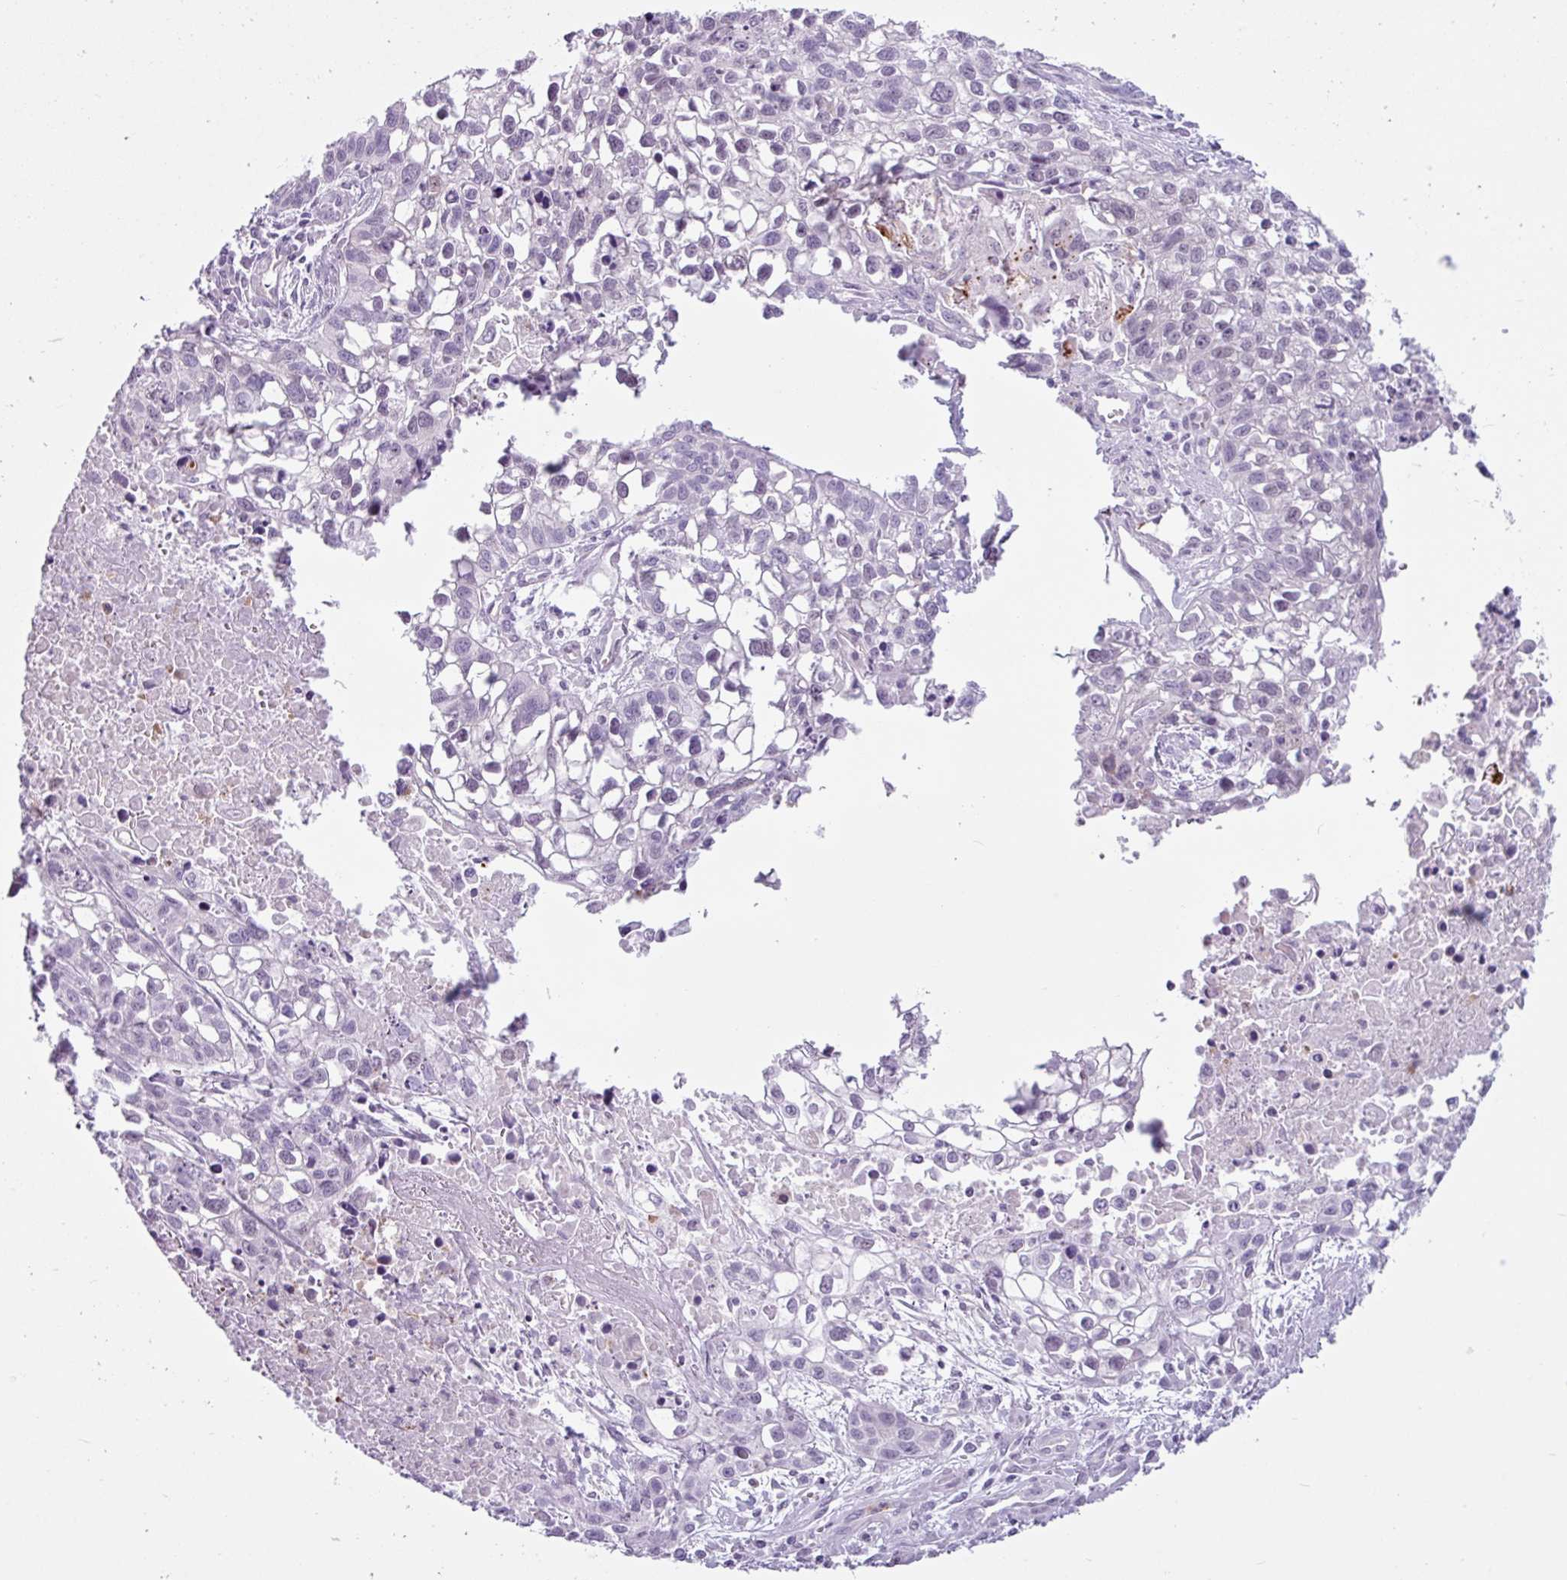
{"staining": {"intensity": "negative", "quantity": "none", "location": "none"}, "tissue": "lung cancer", "cell_type": "Tumor cells", "image_type": "cancer", "snomed": [{"axis": "morphology", "description": "Squamous cell carcinoma, NOS"}, {"axis": "topography", "description": "Lung"}], "caption": "Tumor cells show no significant protein expression in lung squamous cell carcinoma.", "gene": "TMEM178A", "patient": {"sex": "male", "age": 74}}